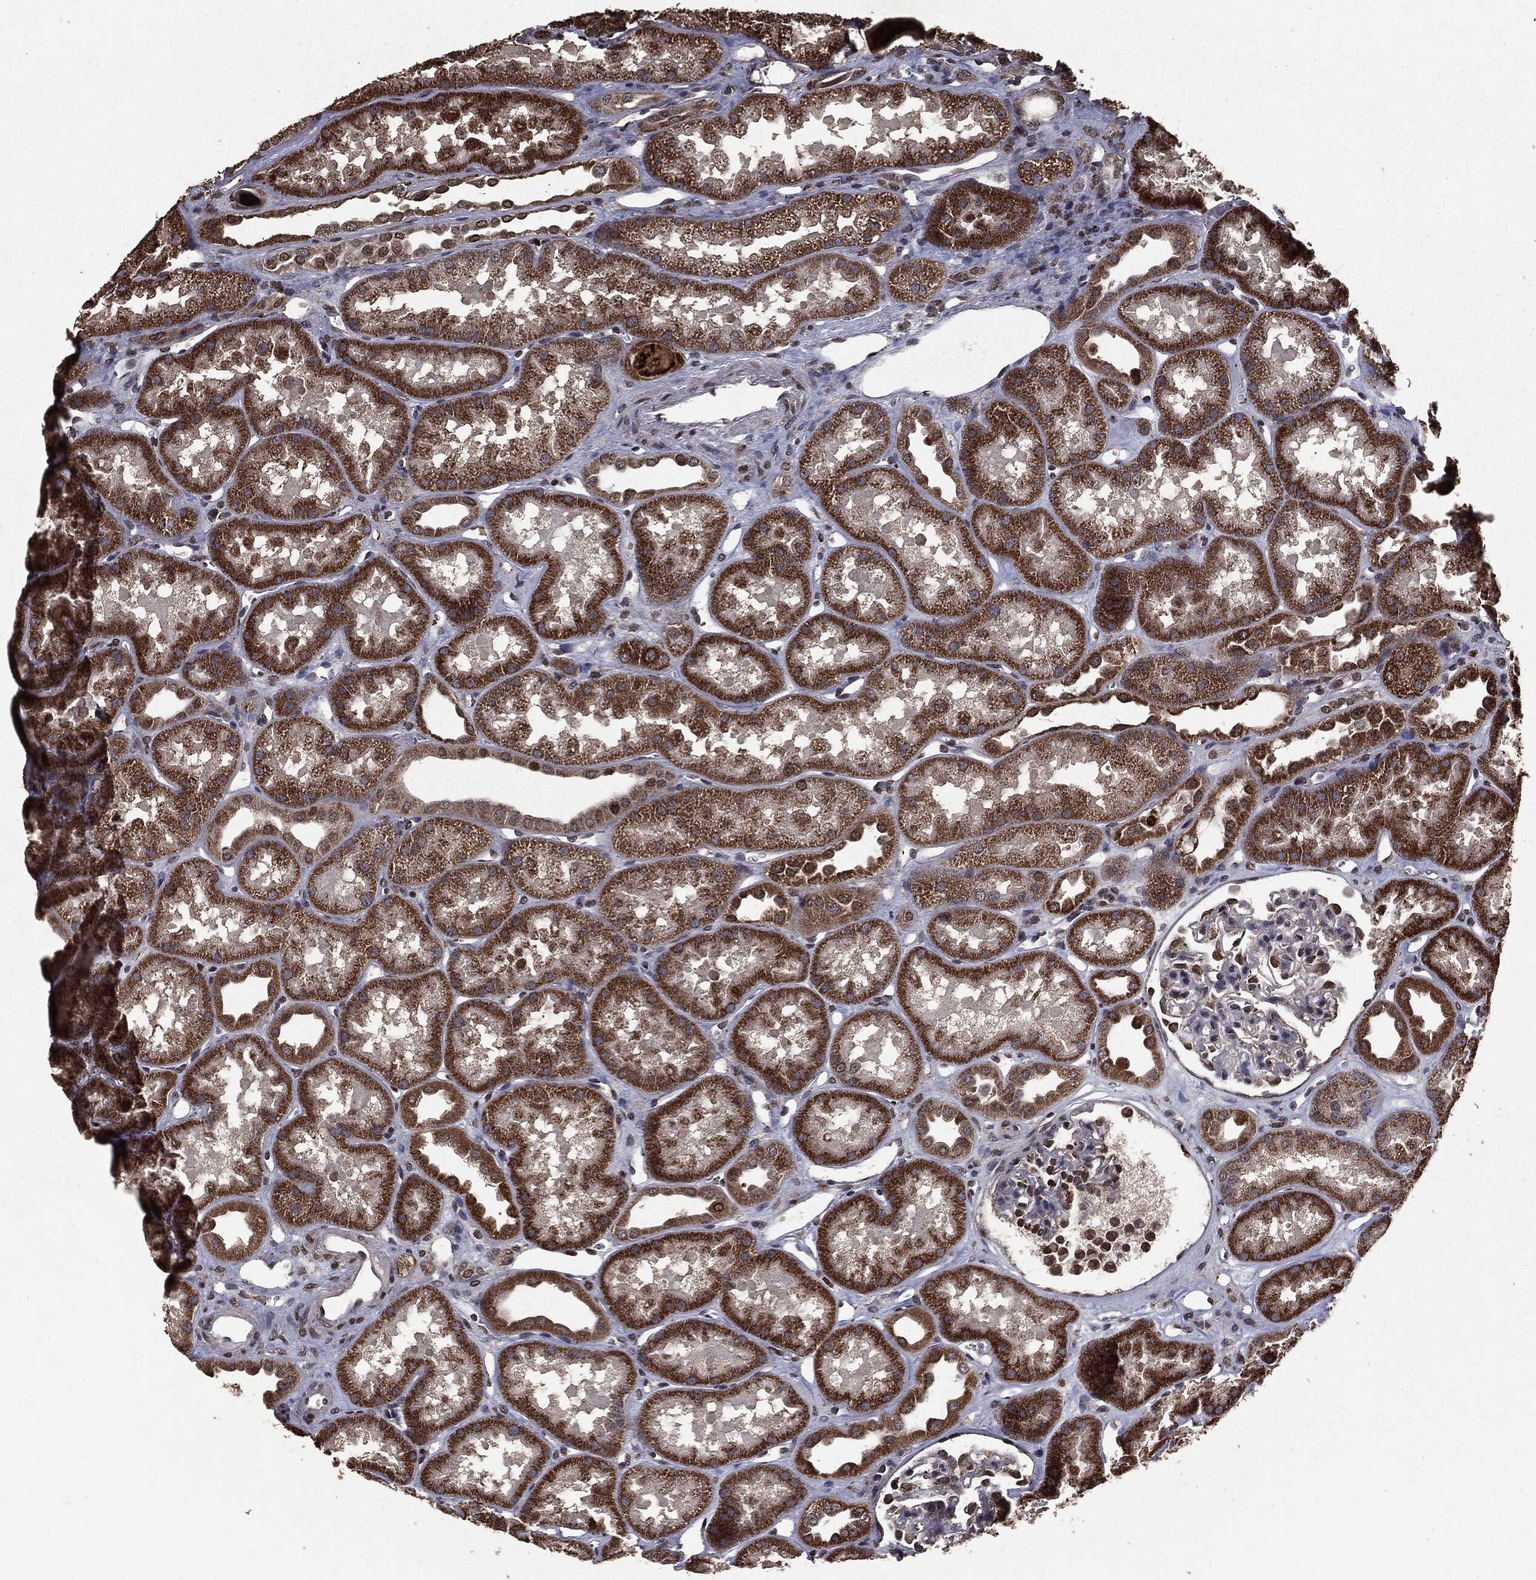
{"staining": {"intensity": "strong", "quantity": "<25%", "location": "nuclear"}, "tissue": "kidney", "cell_type": "Cells in glomeruli", "image_type": "normal", "snomed": [{"axis": "morphology", "description": "Normal tissue, NOS"}, {"axis": "topography", "description": "Kidney"}], "caption": "Immunohistochemistry (IHC) of normal human kidney shows medium levels of strong nuclear expression in about <25% of cells in glomeruli.", "gene": "PPP6R2", "patient": {"sex": "male", "age": 61}}